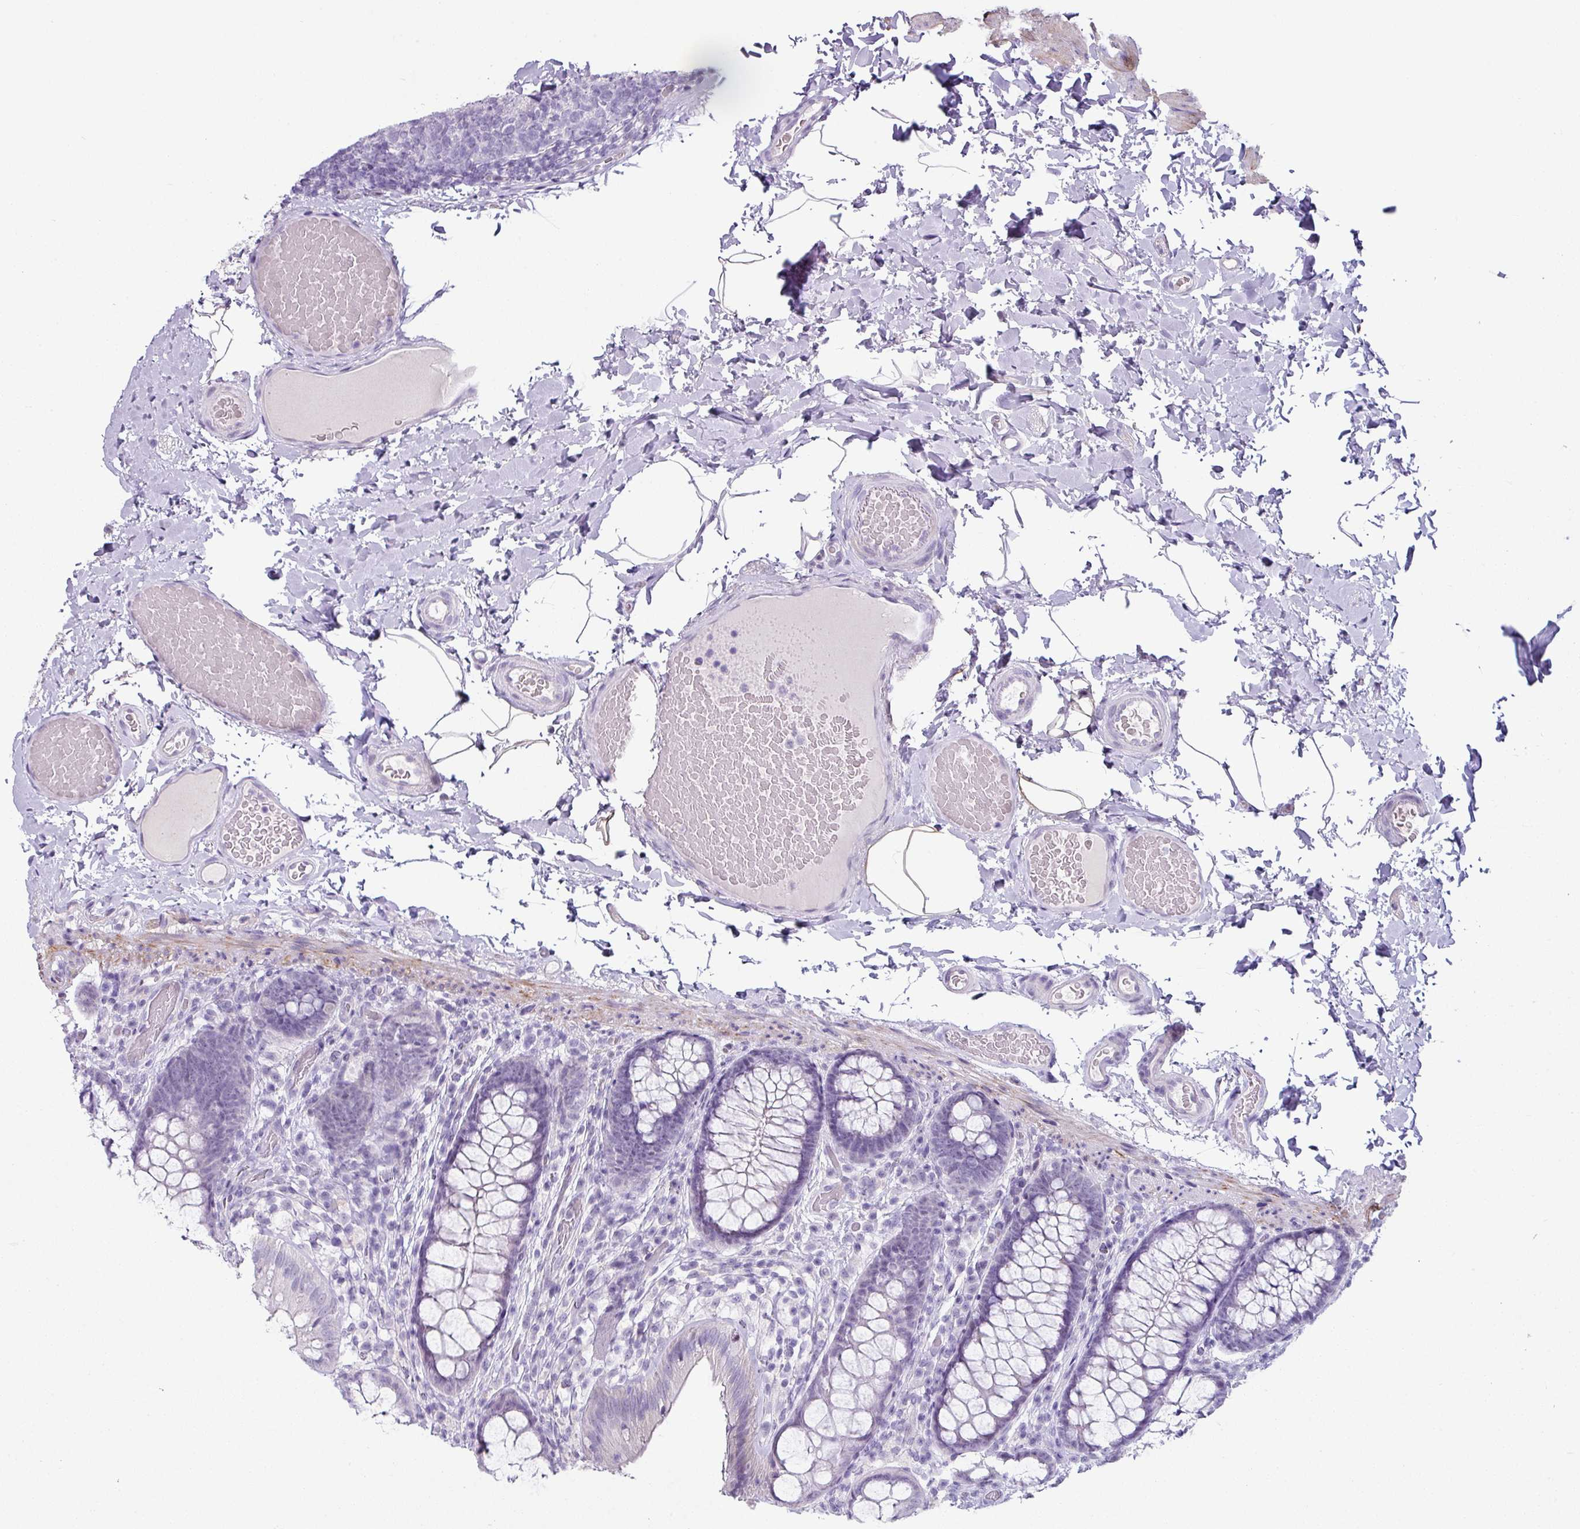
{"staining": {"intensity": "negative", "quantity": "none", "location": "none"}, "tissue": "colon", "cell_type": "Endothelial cells", "image_type": "normal", "snomed": [{"axis": "morphology", "description": "Normal tissue, NOS"}, {"axis": "topography", "description": "Colon"}], "caption": "Endothelial cells show no significant protein expression in unremarkable colon.", "gene": "TRA2A", "patient": {"sex": "male", "age": 46}}